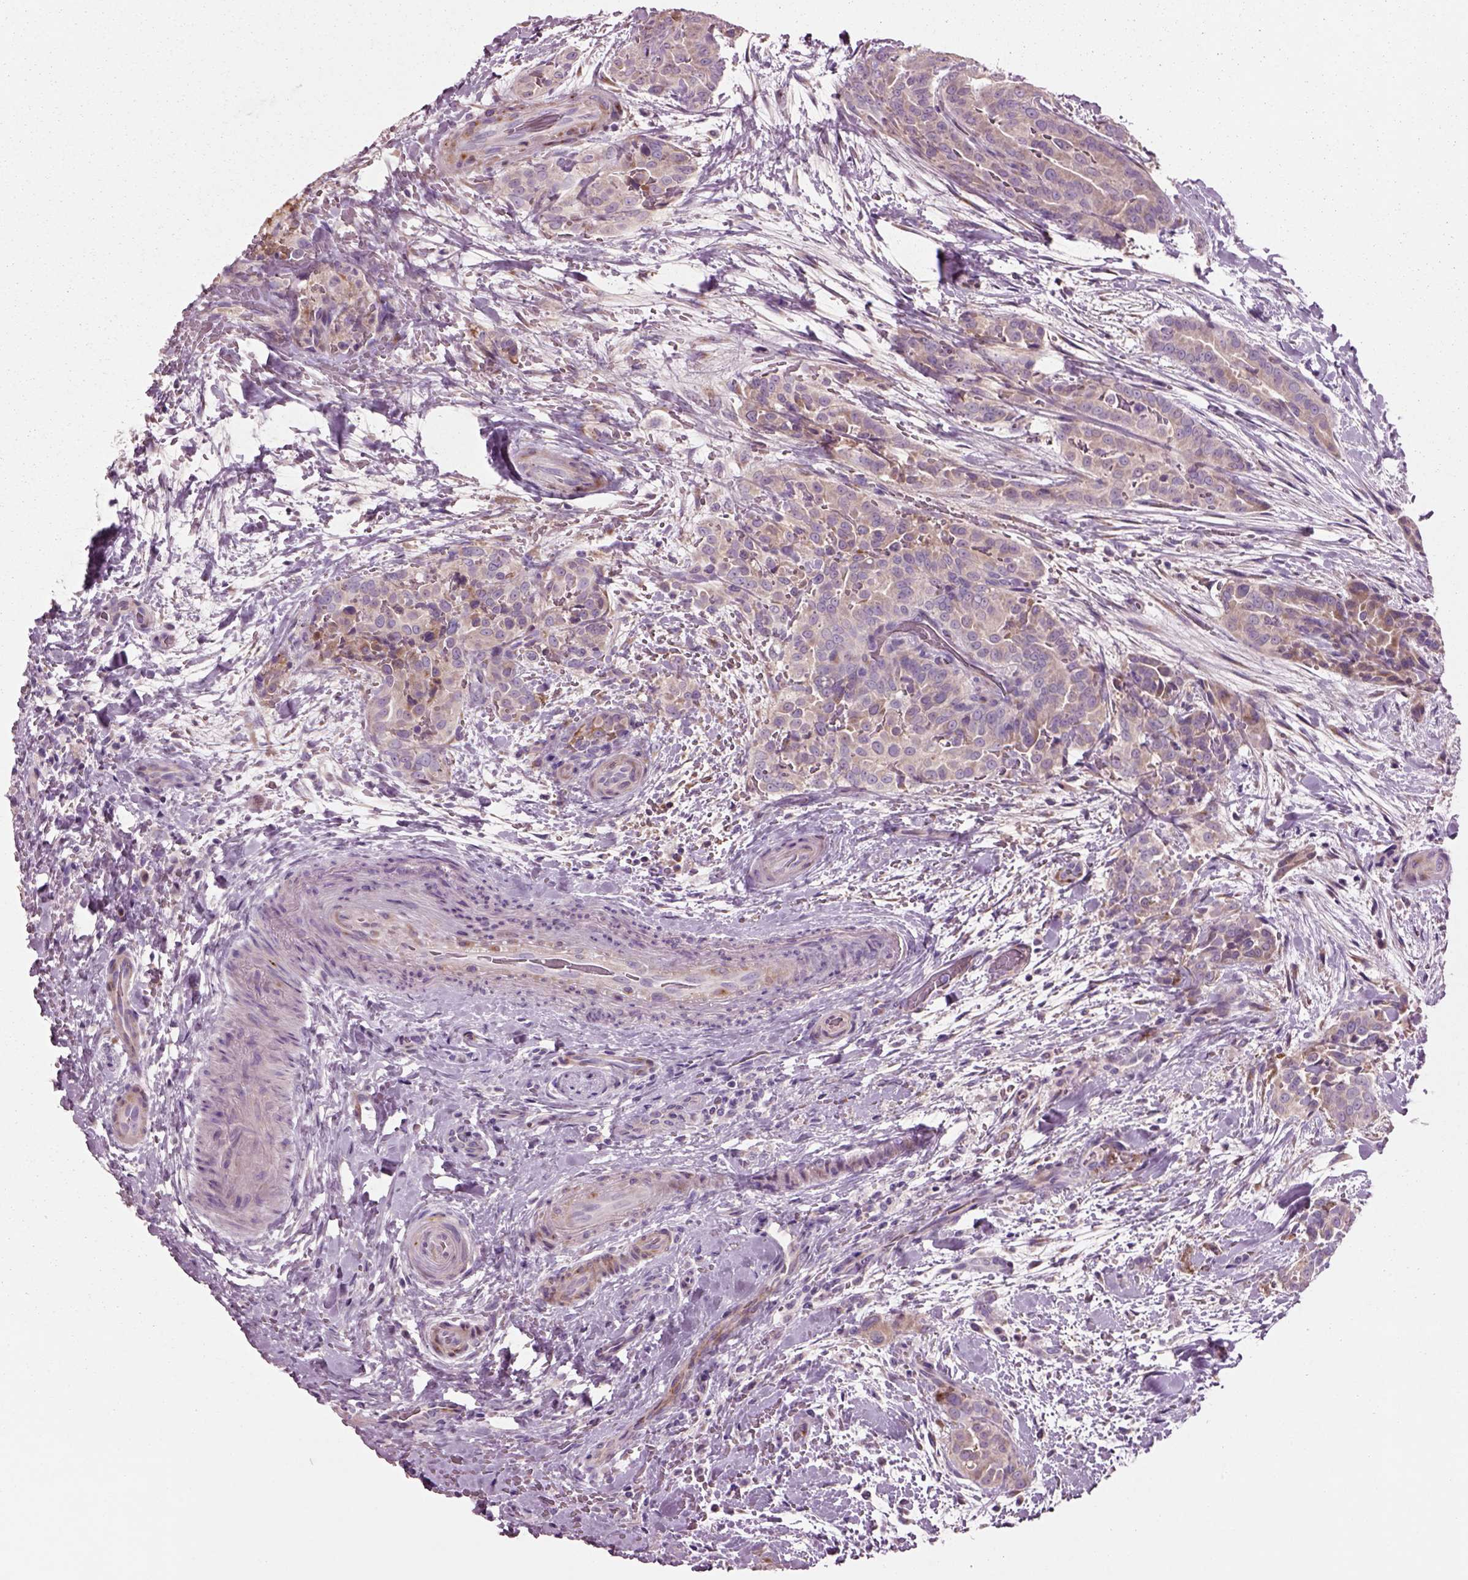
{"staining": {"intensity": "weak", "quantity": "<25%", "location": "cytoplasmic/membranous"}, "tissue": "thyroid cancer", "cell_type": "Tumor cells", "image_type": "cancer", "snomed": [{"axis": "morphology", "description": "Papillary adenocarcinoma, NOS"}, {"axis": "topography", "description": "Thyroid gland"}], "caption": "Tumor cells show no significant positivity in thyroid cancer (papillary adenocarcinoma).", "gene": "PLPP7", "patient": {"sex": "male", "age": 61}}